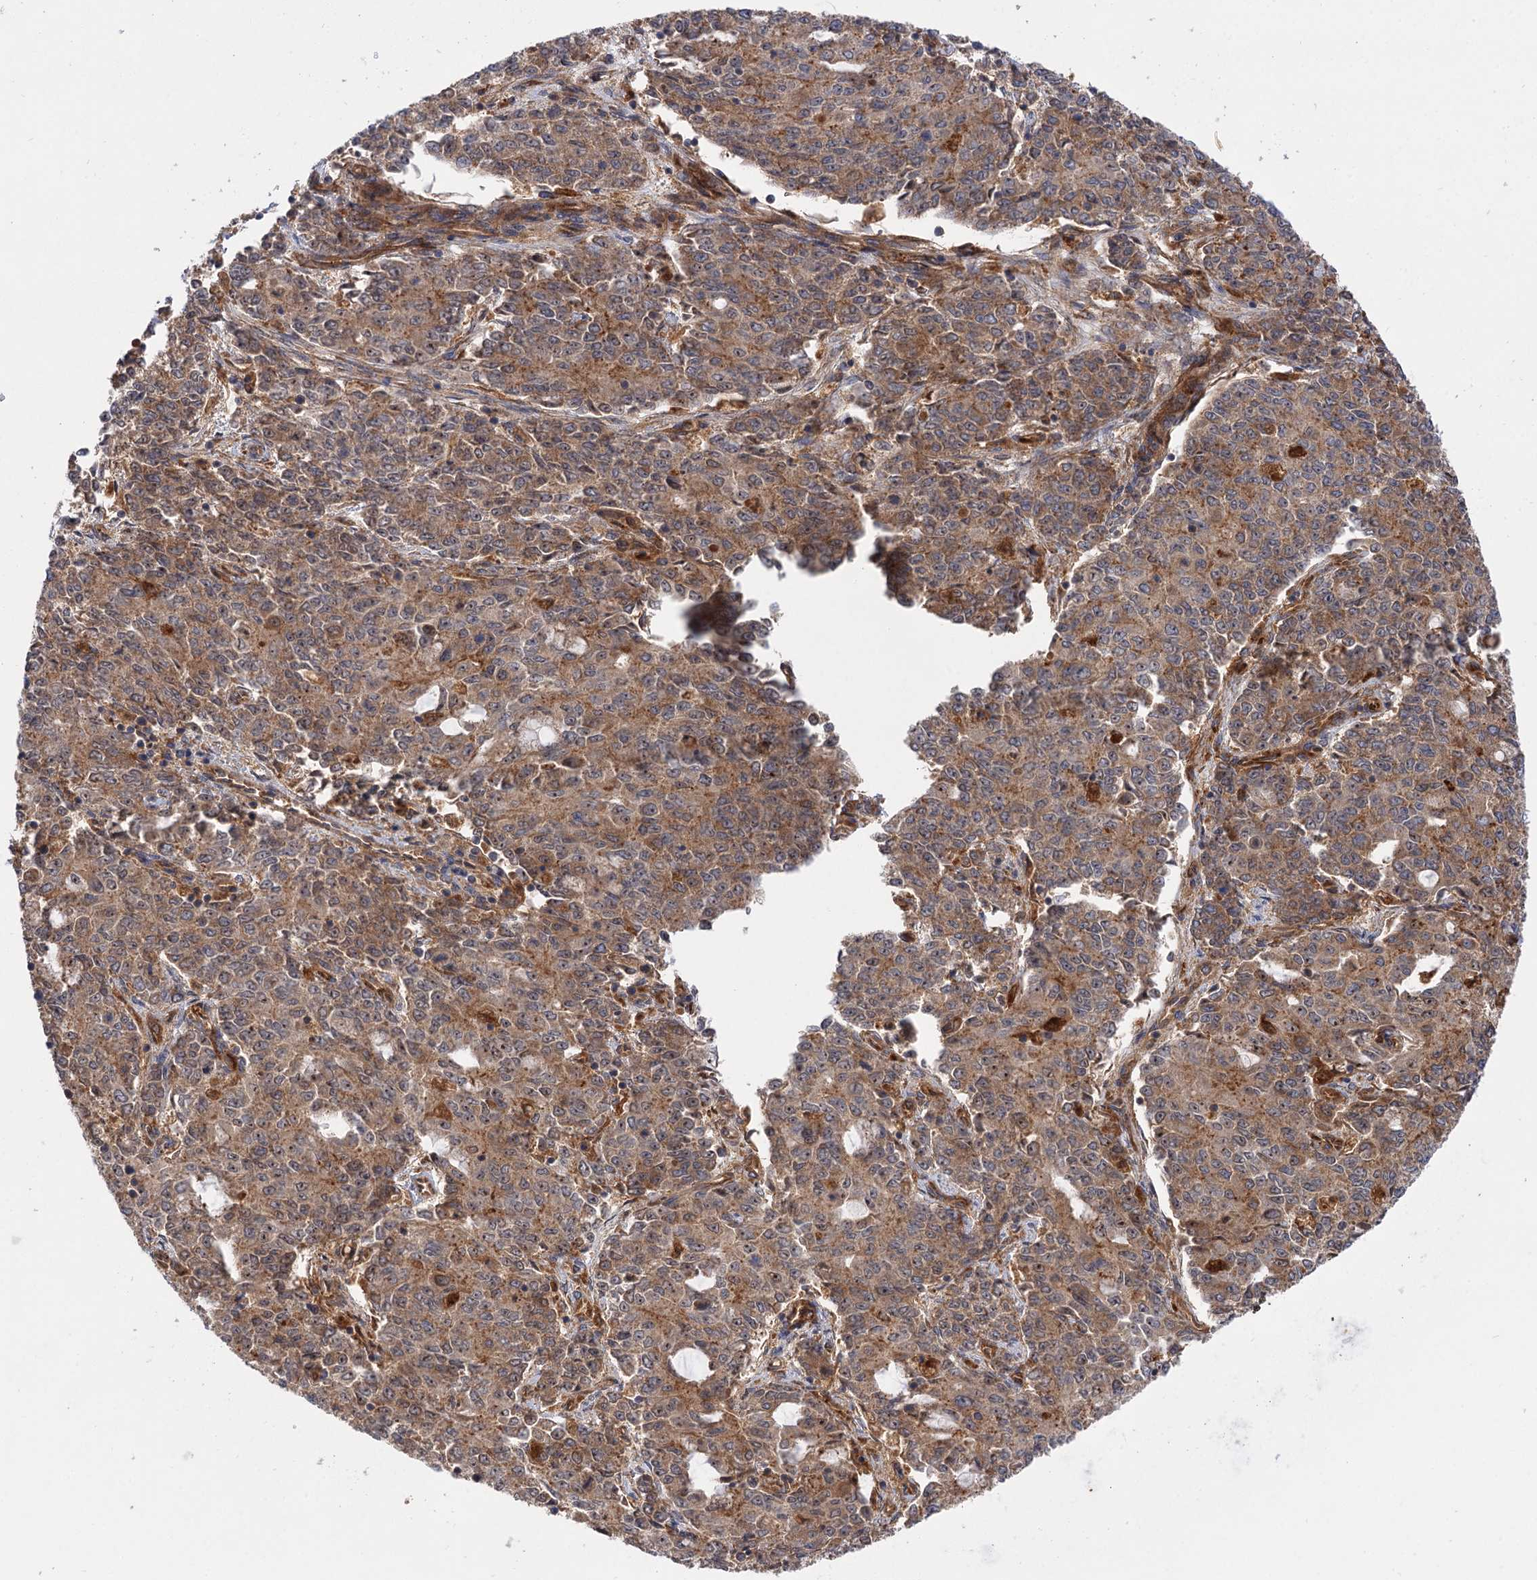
{"staining": {"intensity": "moderate", "quantity": ">75%", "location": "cytoplasmic/membranous"}, "tissue": "endometrial cancer", "cell_type": "Tumor cells", "image_type": "cancer", "snomed": [{"axis": "morphology", "description": "Adenocarcinoma, NOS"}, {"axis": "topography", "description": "Endometrium"}], "caption": "Tumor cells reveal medium levels of moderate cytoplasmic/membranous positivity in approximately >75% of cells in endometrial cancer (adenocarcinoma).", "gene": "PATL1", "patient": {"sex": "female", "age": 50}}